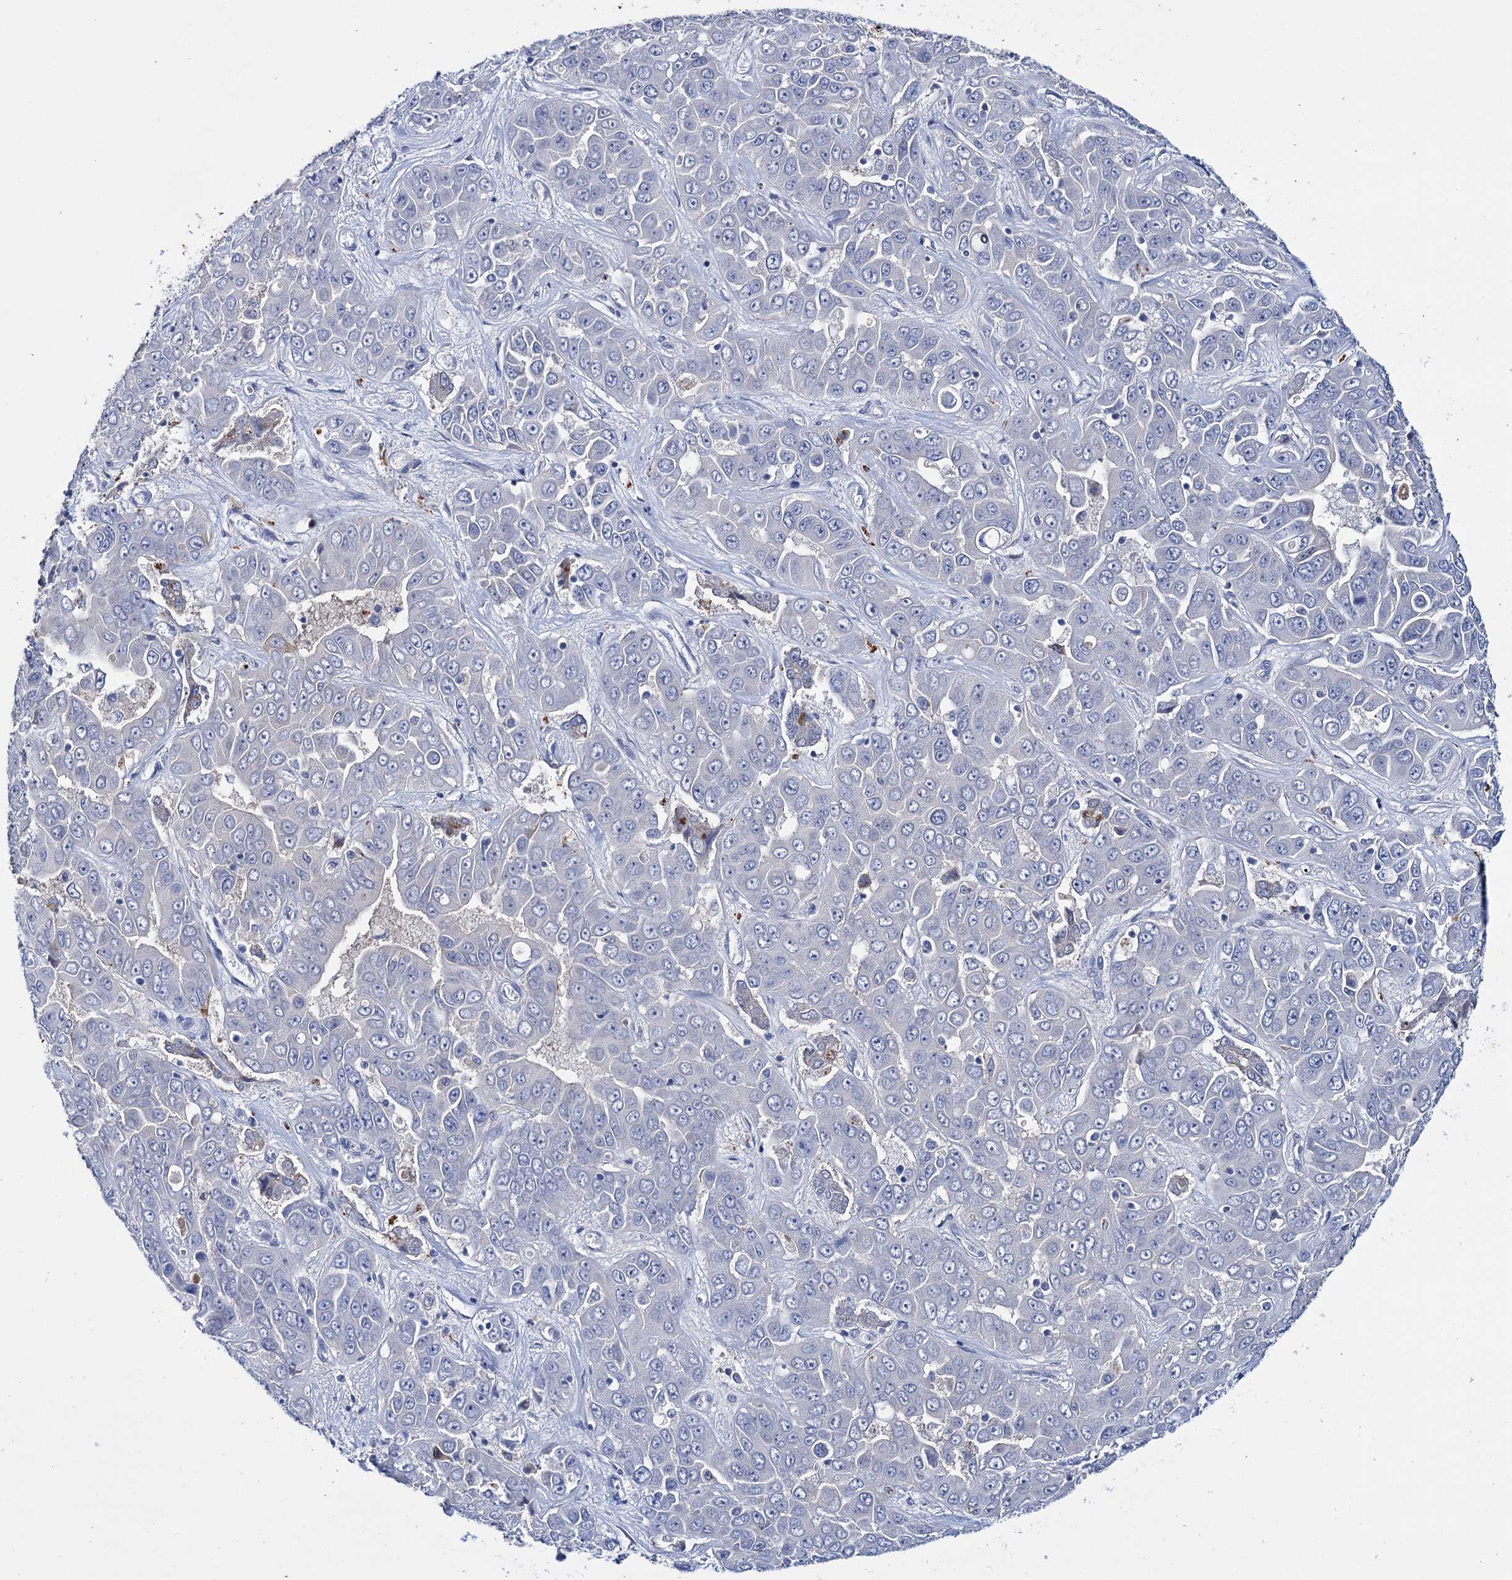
{"staining": {"intensity": "negative", "quantity": "none", "location": "none"}, "tissue": "liver cancer", "cell_type": "Tumor cells", "image_type": "cancer", "snomed": [{"axis": "morphology", "description": "Cholangiocarcinoma"}, {"axis": "topography", "description": "Liver"}], "caption": "This histopathology image is of cholangiocarcinoma (liver) stained with IHC to label a protein in brown with the nuclei are counter-stained blue. There is no expression in tumor cells.", "gene": "LYZL4", "patient": {"sex": "female", "age": 52}}